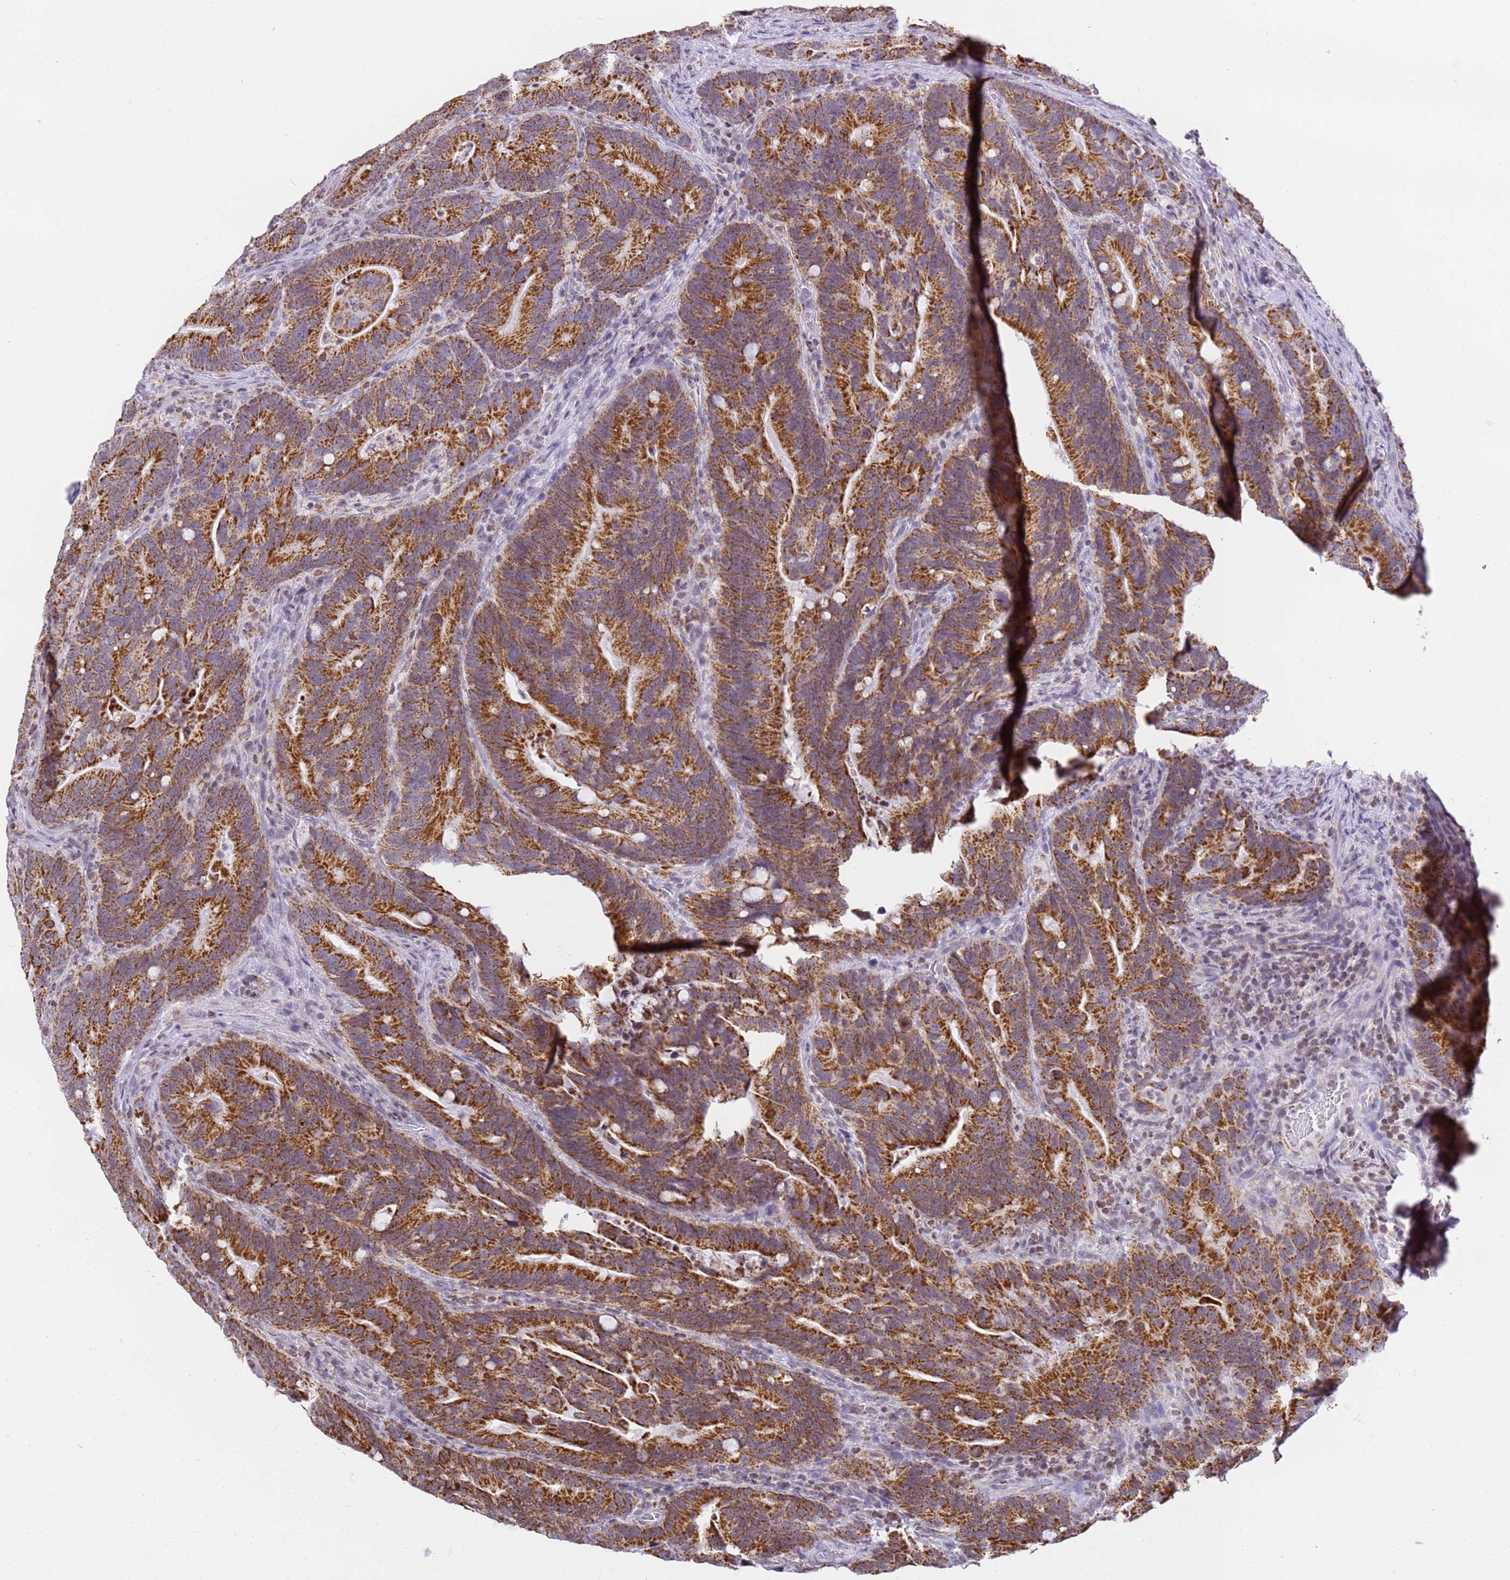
{"staining": {"intensity": "strong", "quantity": ">75%", "location": "cytoplasmic/membranous"}, "tissue": "colorectal cancer", "cell_type": "Tumor cells", "image_type": "cancer", "snomed": [{"axis": "morphology", "description": "Adenocarcinoma, NOS"}, {"axis": "topography", "description": "Colon"}], "caption": "A brown stain labels strong cytoplasmic/membranous staining of a protein in human colorectal cancer tumor cells.", "gene": "HSPE1", "patient": {"sex": "female", "age": 66}}